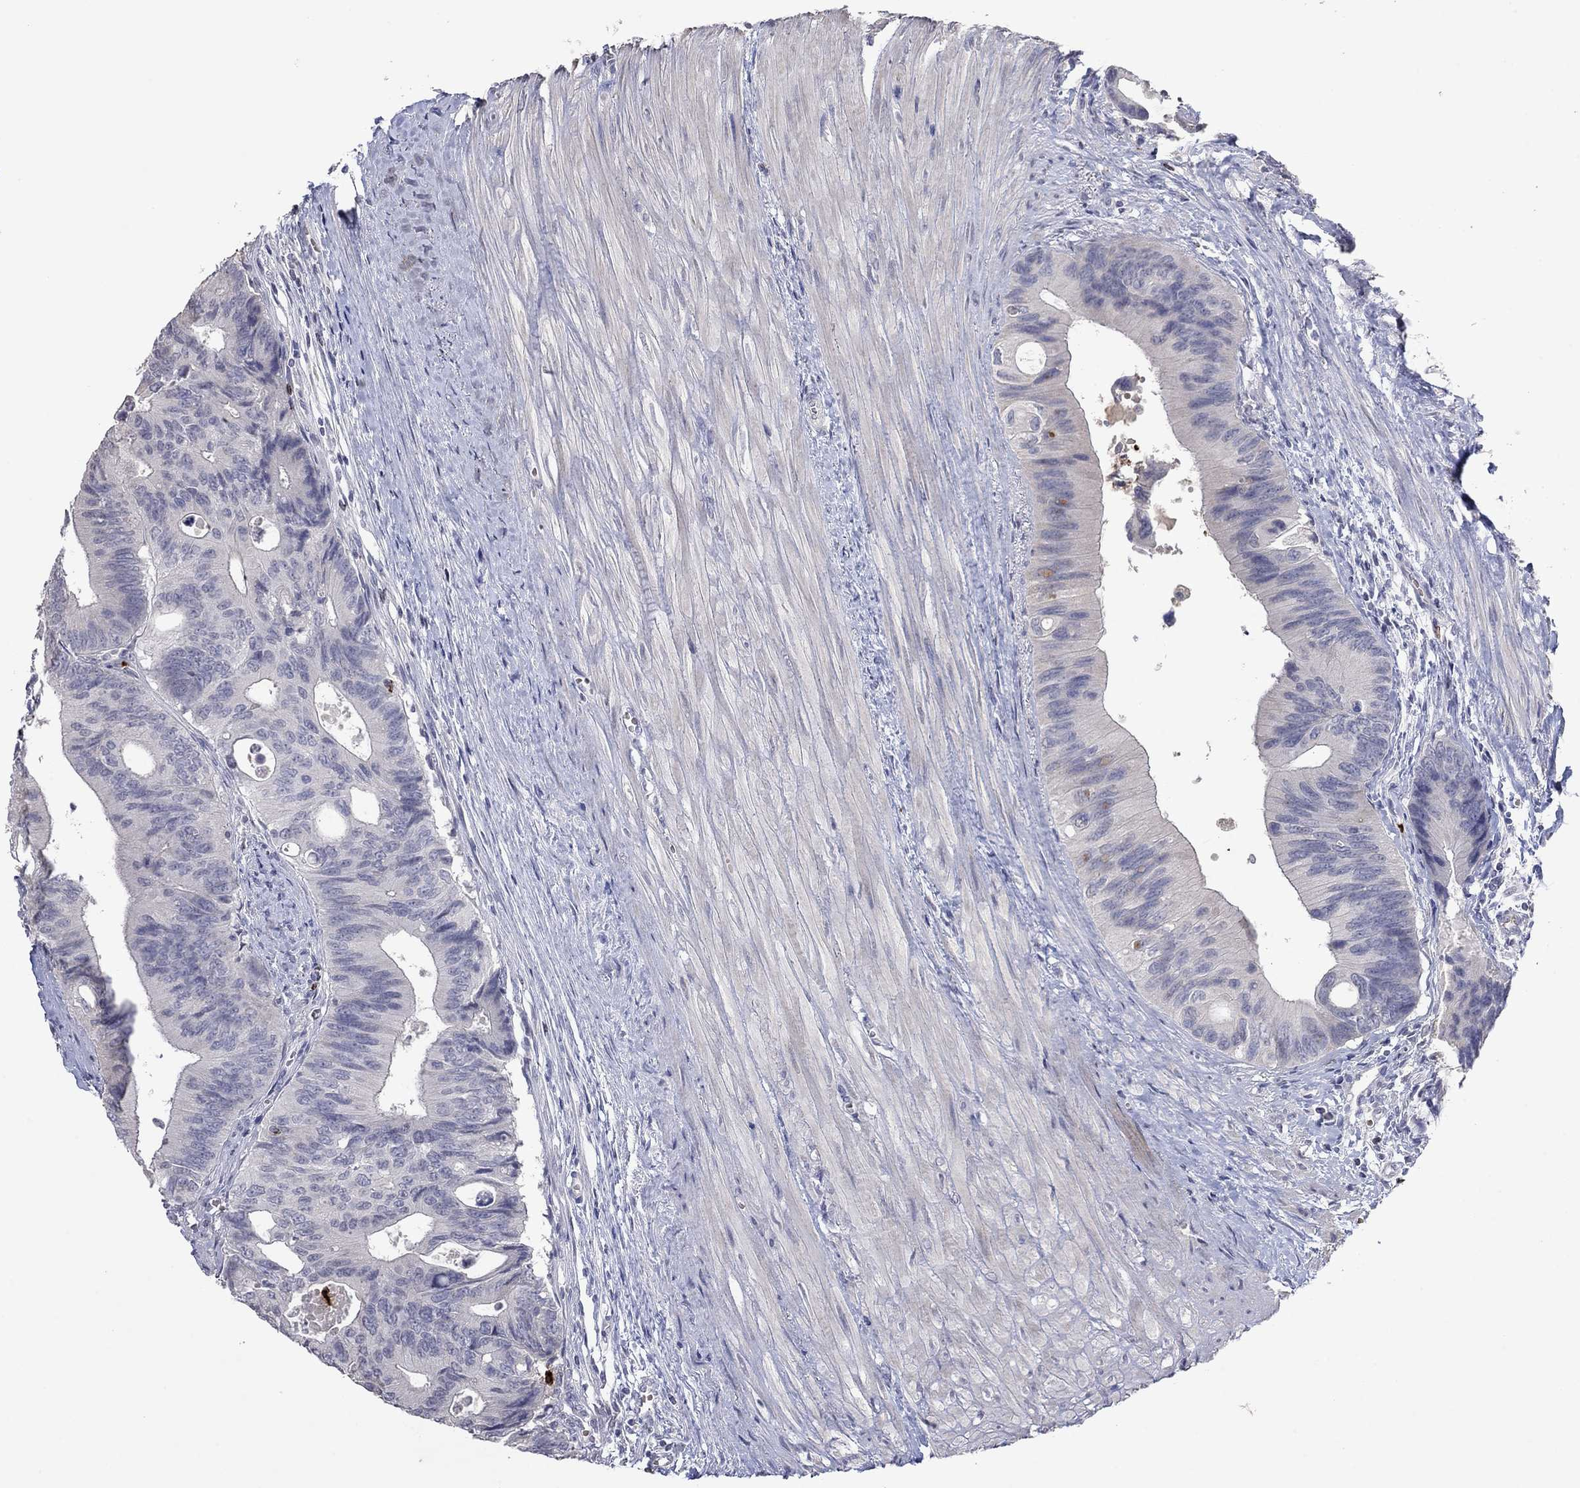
{"staining": {"intensity": "negative", "quantity": "none", "location": "none"}, "tissue": "colorectal cancer", "cell_type": "Tumor cells", "image_type": "cancer", "snomed": [{"axis": "morphology", "description": "Normal tissue, NOS"}, {"axis": "morphology", "description": "Adenocarcinoma, NOS"}, {"axis": "topography", "description": "Colon"}], "caption": "Tumor cells show no significant protein expression in adenocarcinoma (colorectal).", "gene": "CCL5", "patient": {"sex": "male", "age": 65}}